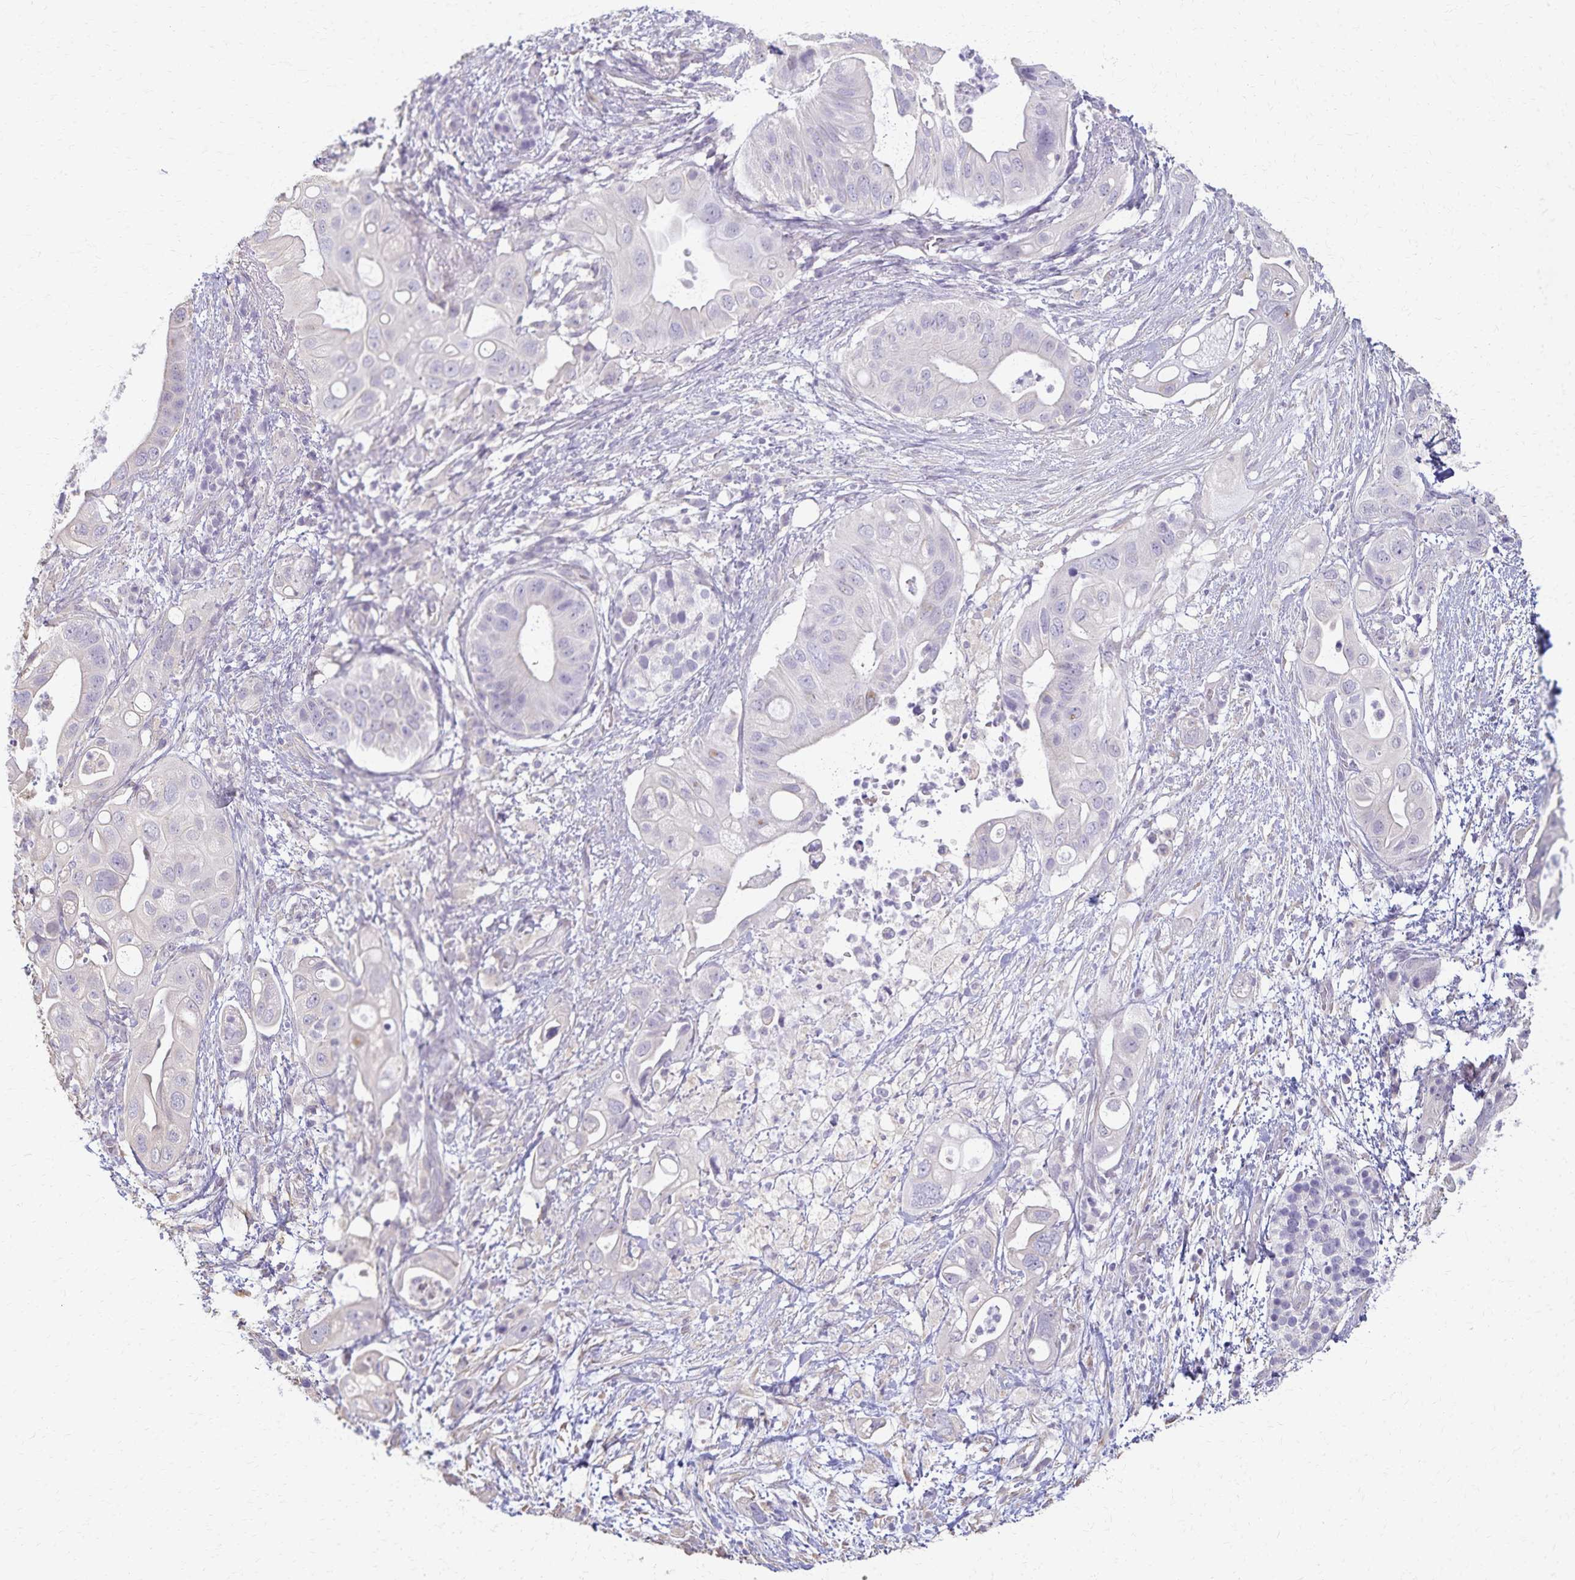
{"staining": {"intensity": "negative", "quantity": "none", "location": "none"}, "tissue": "pancreatic cancer", "cell_type": "Tumor cells", "image_type": "cancer", "snomed": [{"axis": "morphology", "description": "Adenocarcinoma, NOS"}, {"axis": "topography", "description": "Pancreas"}], "caption": "IHC photomicrograph of pancreatic adenocarcinoma stained for a protein (brown), which shows no expression in tumor cells.", "gene": "KISS1", "patient": {"sex": "female", "age": 72}}